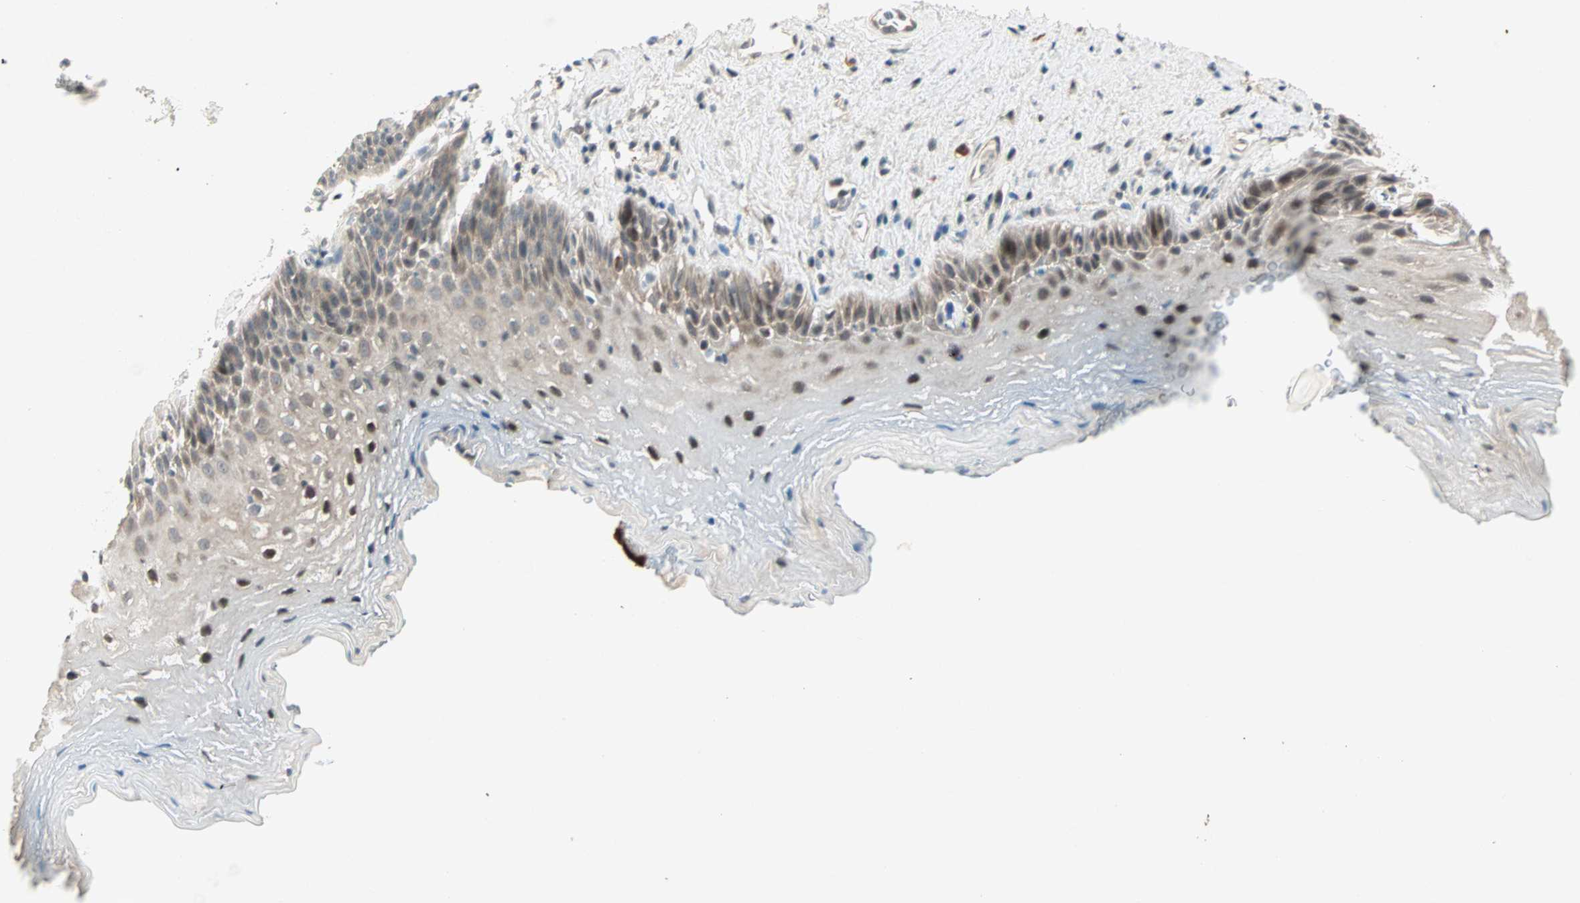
{"staining": {"intensity": "moderate", "quantity": "25%-75%", "location": "cytoplasmic/membranous,nuclear"}, "tissue": "esophagus", "cell_type": "Squamous epithelial cells", "image_type": "normal", "snomed": [{"axis": "morphology", "description": "Normal tissue, NOS"}, {"axis": "topography", "description": "Esophagus"}], "caption": "Protein staining exhibits moderate cytoplasmic/membranous,nuclear staining in about 25%-75% of squamous epithelial cells in benign esophagus. (Brightfield microscopy of DAB IHC at high magnification).", "gene": "RTL6", "patient": {"sex": "female", "age": 70}}